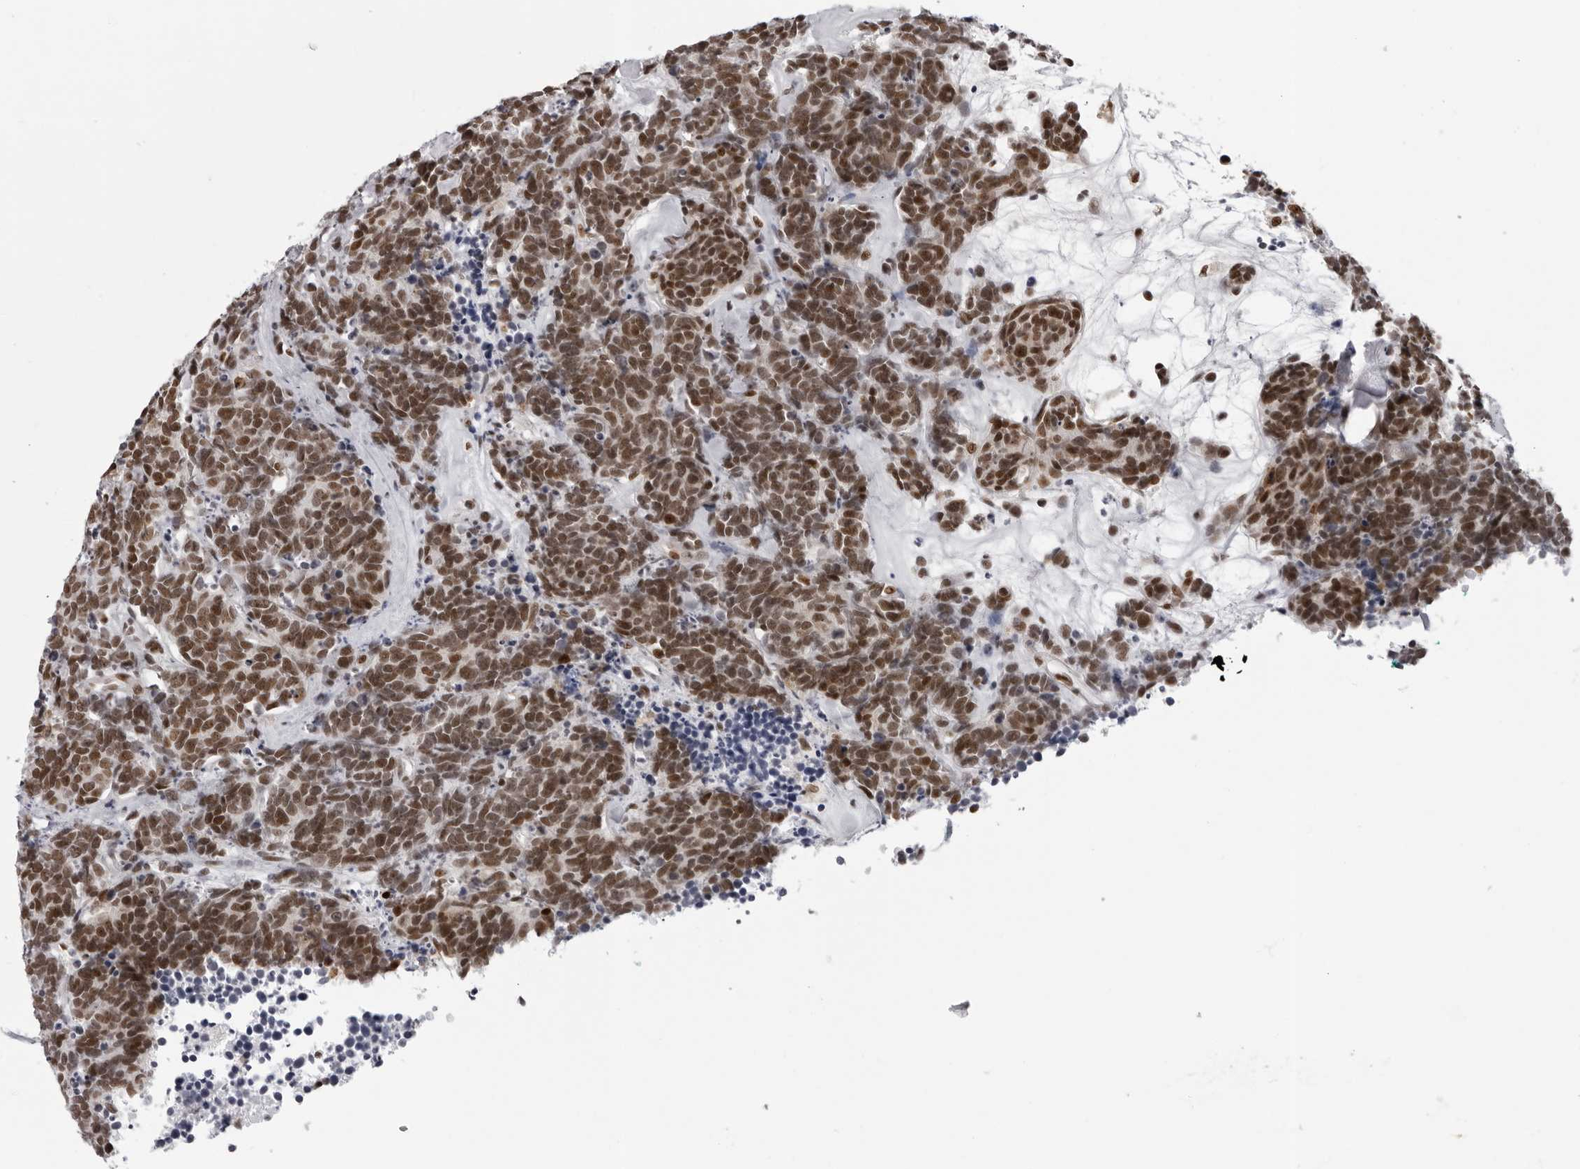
{"staining": {"intensity": "moderate", "quantity": ">75%", "location": "nuclear"}, "tissue": "carcinoid", "cell_type": "Tumor cells", "image_type": "cancer", "snomed": [{"axis": "morphology", "description": "Carcinoma, NOS"}, {"axis": "morphology", "description": "Carcinoid, malignant, NOS"}, {"axis": "topography", "description": "Urinary bladder"}], "caption": "Brown immunohistochemical staining in human carcinoid reveals moderate nuclear expression in about >75% of tumor cells.", "gene": "HEXIM2", "patient": {"sex": "male", "age": 57}}